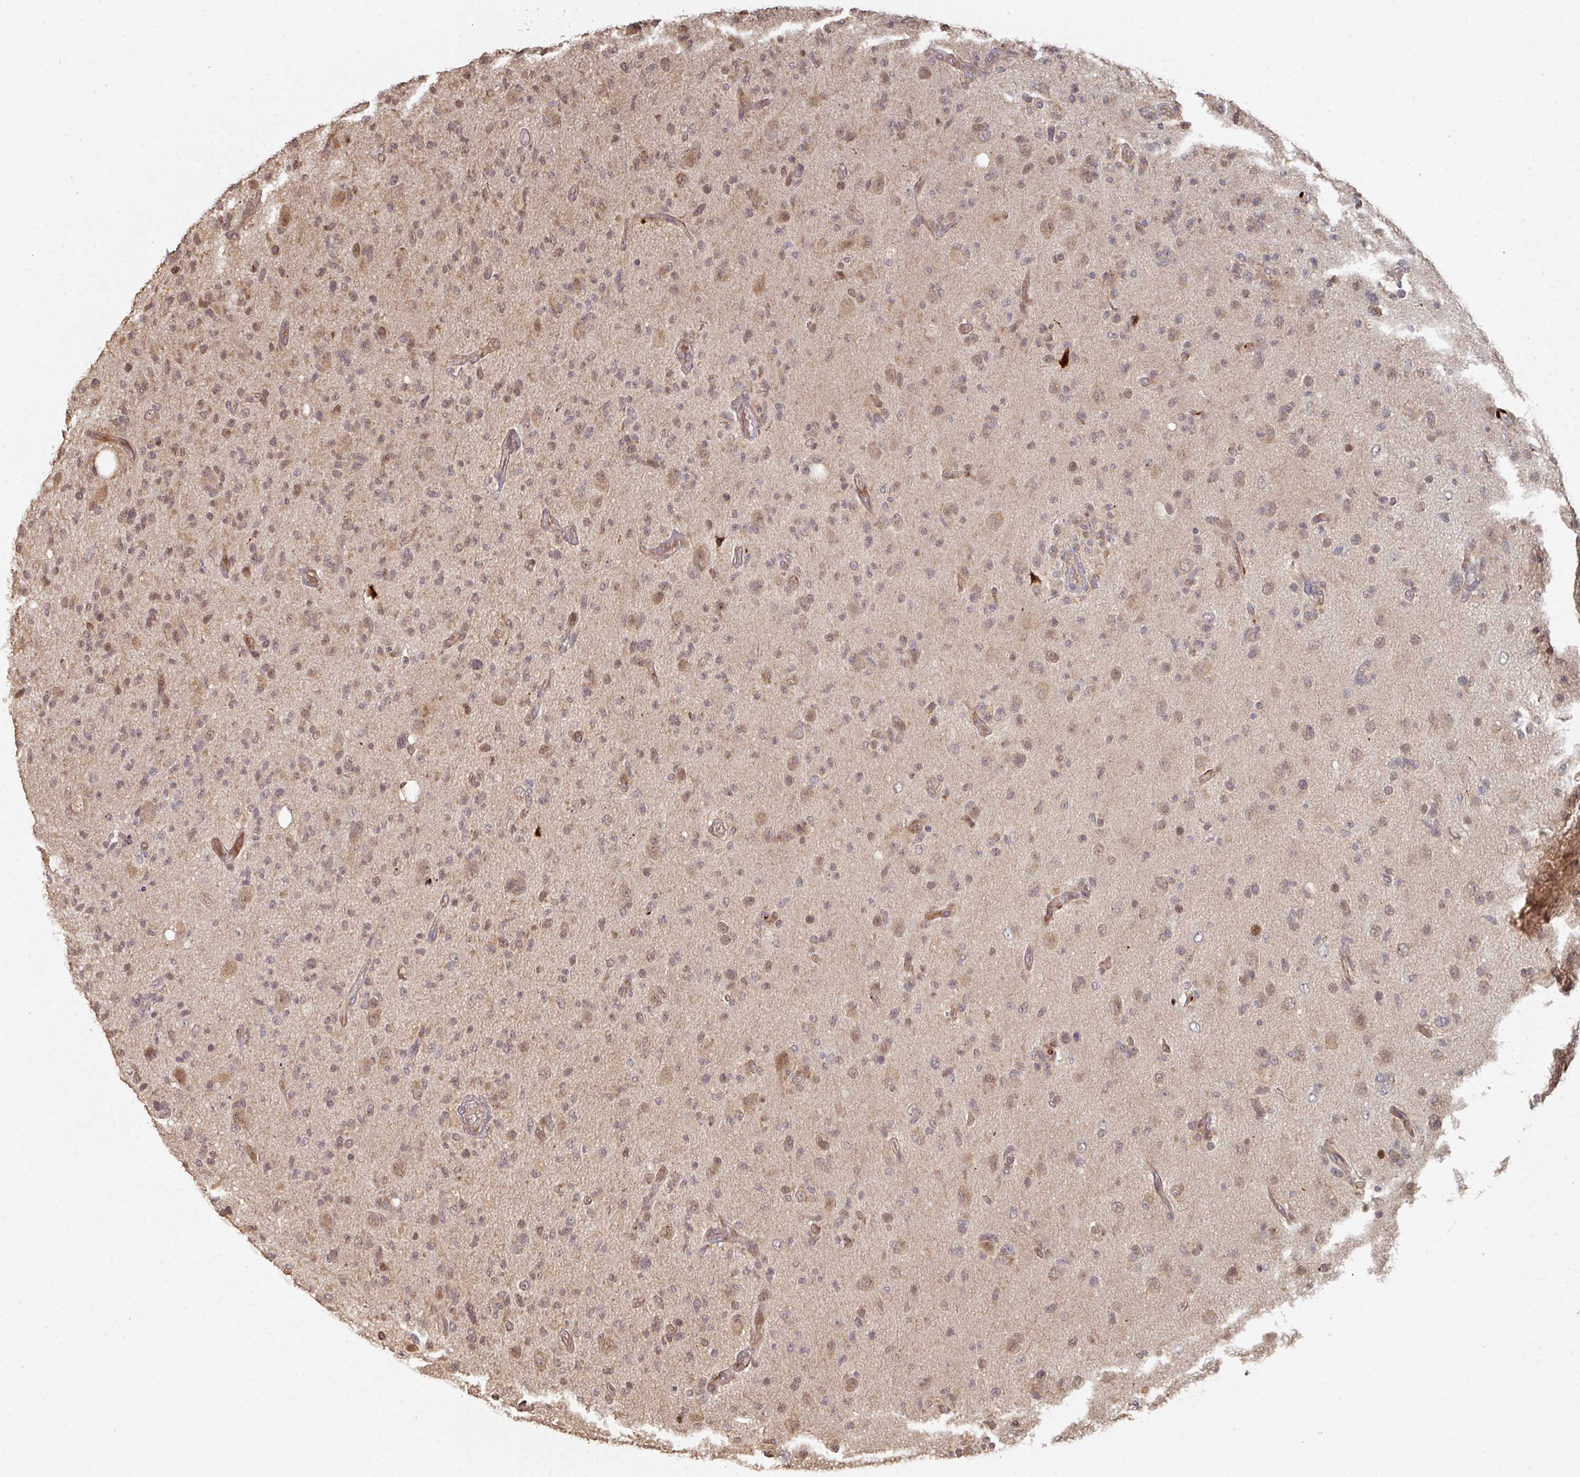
{"staining": {"intensity": "weak", "quantity": ">75%", "location": "cytoplasmic/membranous,nuclear"}, "tissue": "glioma", "cell_type": "Tumor cells", "image_type": "cancer", "snomed": [{"axis": "morphology", "description": "Glioma, malignant, High grade"}, {"axis": "topography", "description": "Brain"}], "caption": "Immunohistochemistry image of glioma stained for a protein (brown), which demonstrates low levels of weak cytoplasmic/membranous and nuclear staining in approximately >75% of tumor cells.", "gene": "CA7", "patient": {"sex": "female", "age": 67}}